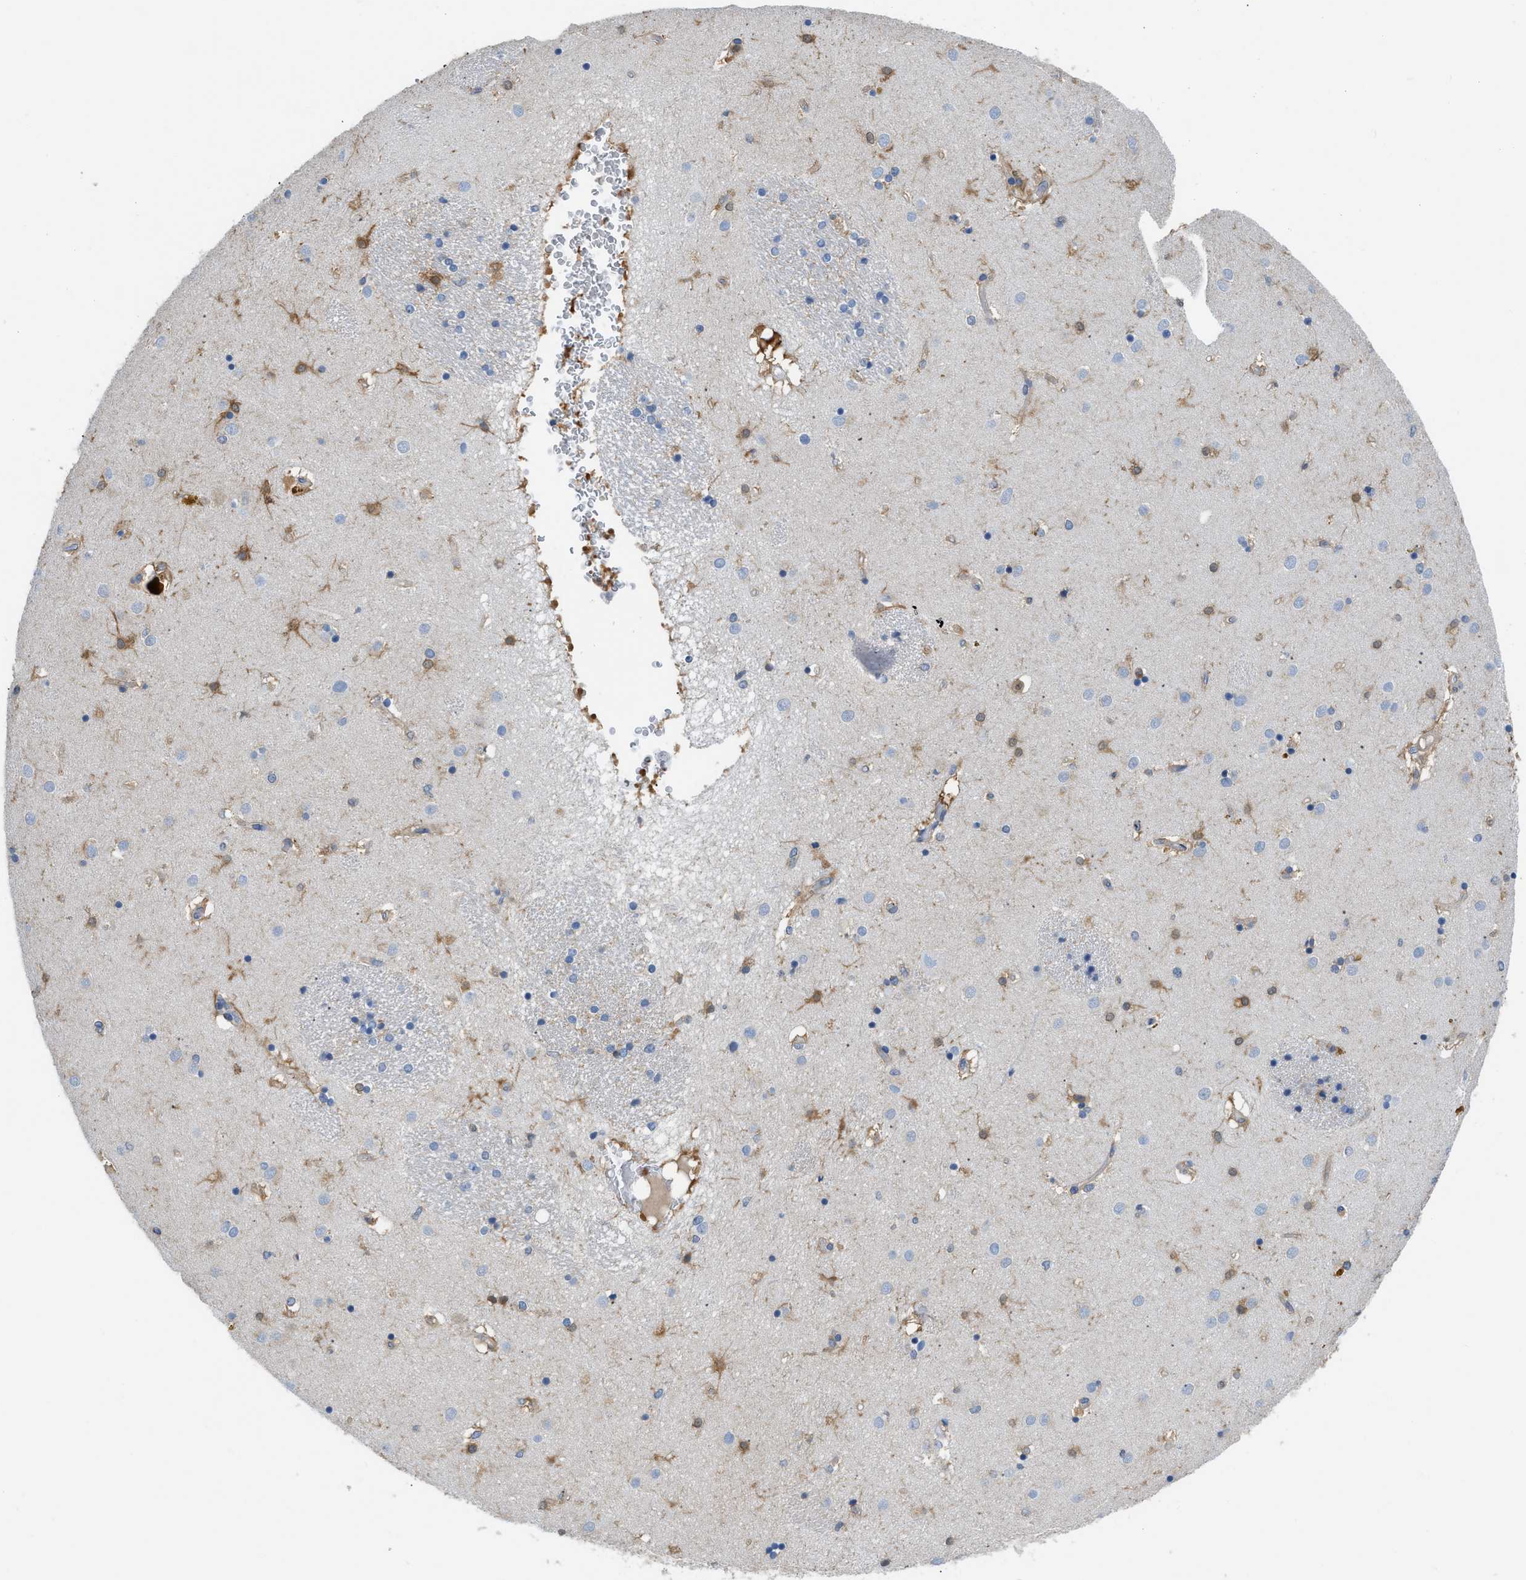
{"staining": {"intensity": "moderate", "quantity": "25%-75%", "location": "cytoplasmic/membranous"}, "tissue": "caudate", "cell_type": "Glial cells", "image_type": "normal", "snomed": [{"axis": "morphology", "description": "Normal tissue, NOS"}, {"axis": "topography", "description": "Lateral ventricle wall"}], "caption": "High-power microscopy captured an immunohistochemistry (IHC) histopathology image of normal caudate, revealing moderate cytoplasmic/membranous expression in about 25%-75% of glial cells. Immunohistochemistry (ihc) stains the protein in brown and the nuclei are stained blue.", "gene": "PKM", "patient": {"sex": "male", "age": 70}}